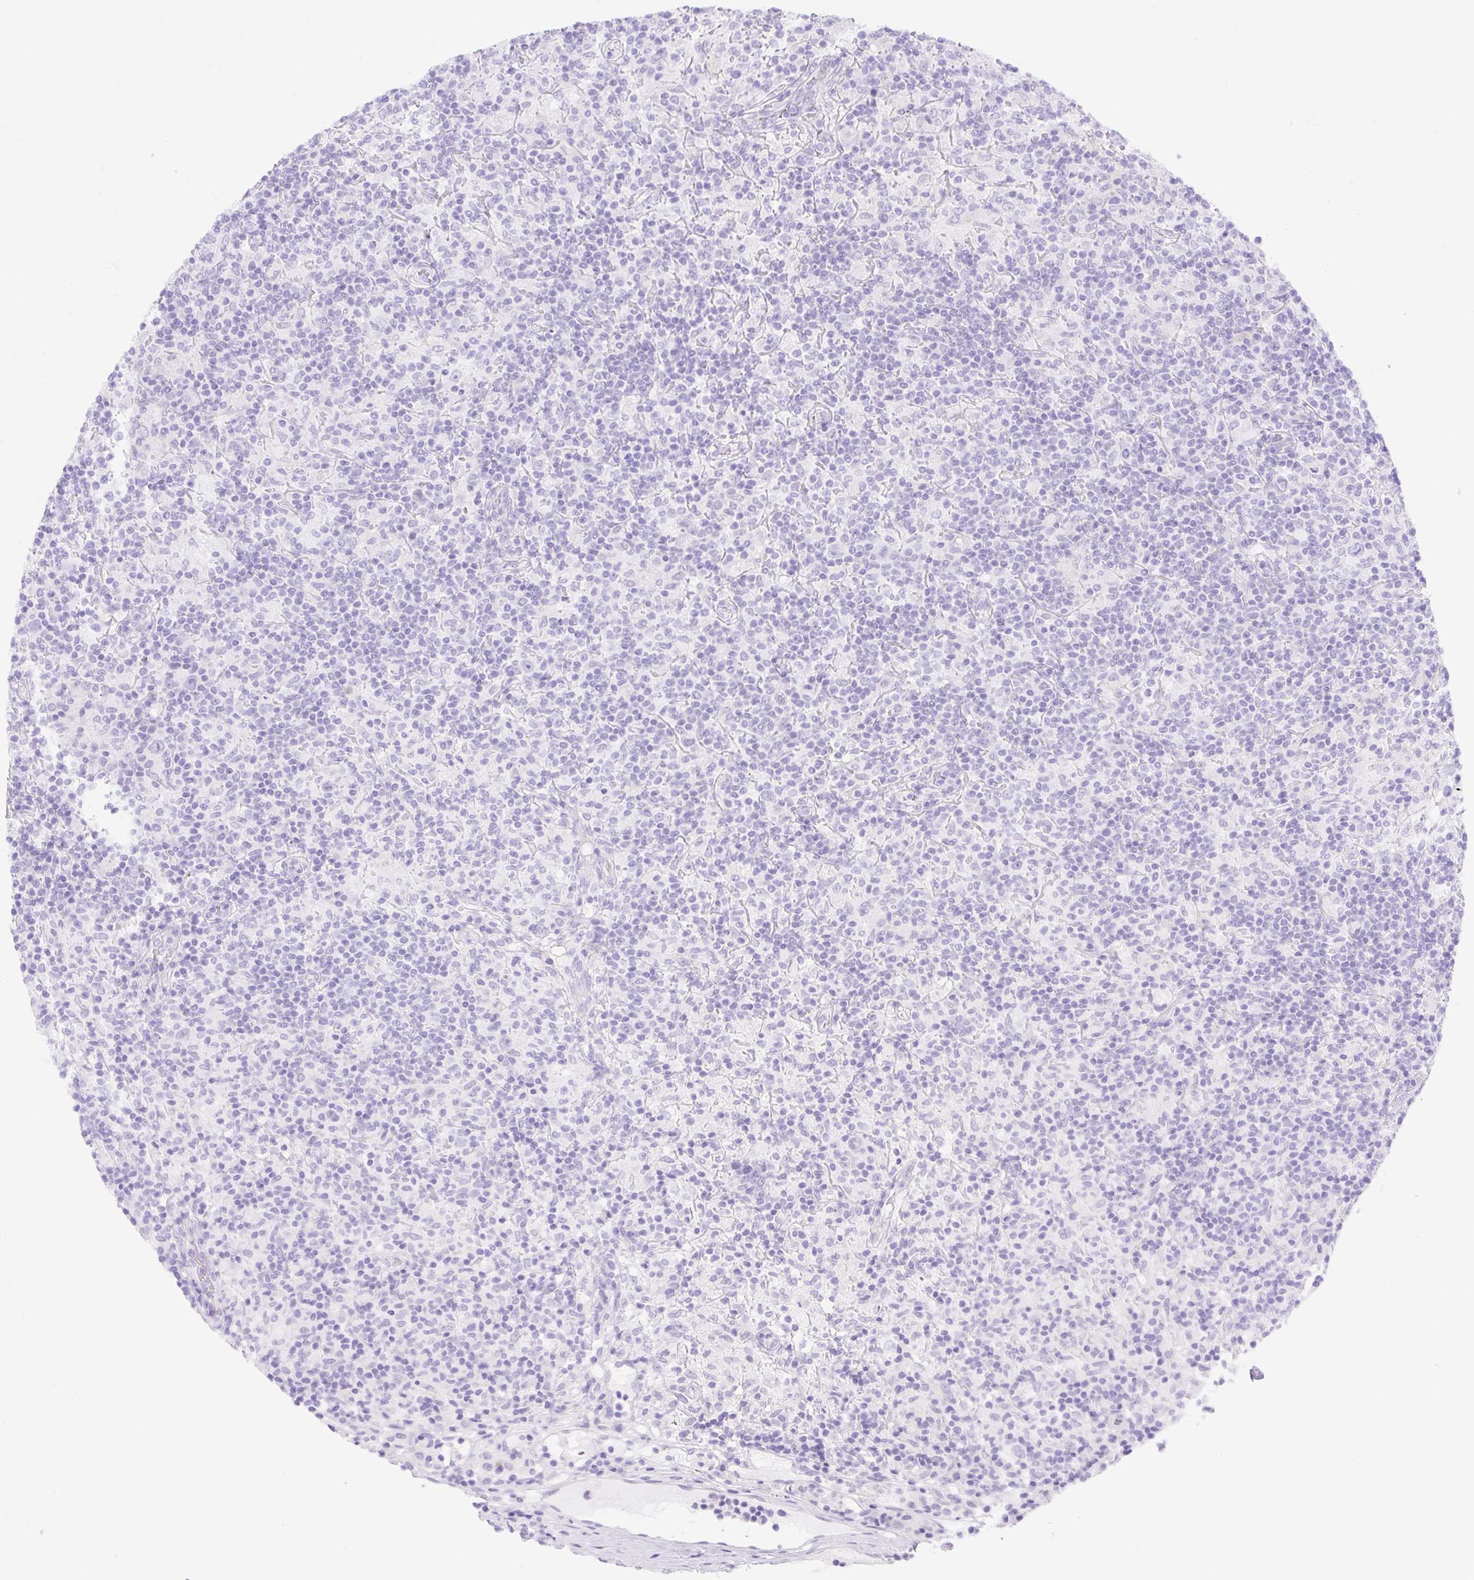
{"staining": {"intensity": "negative", "quantity": "none", "location": "none"}, "tissue": "lymphoma", "cell_type": "Tumor cells", "image_type": "cancer", "snomed": [{"axis": "morphology", "description": "Hodgkin's disease, NOS"}, {"axis": "topography", "description": "Lymph node"}], "caption": "Immunohistochemistry (IHC) photomicrograph of human Hodgkin's disease stained for a protein (brown), which reveals no positivity in tumor cells.", "gene": "SLC25A40", "patient": {"sex": "male", "age": 70}}